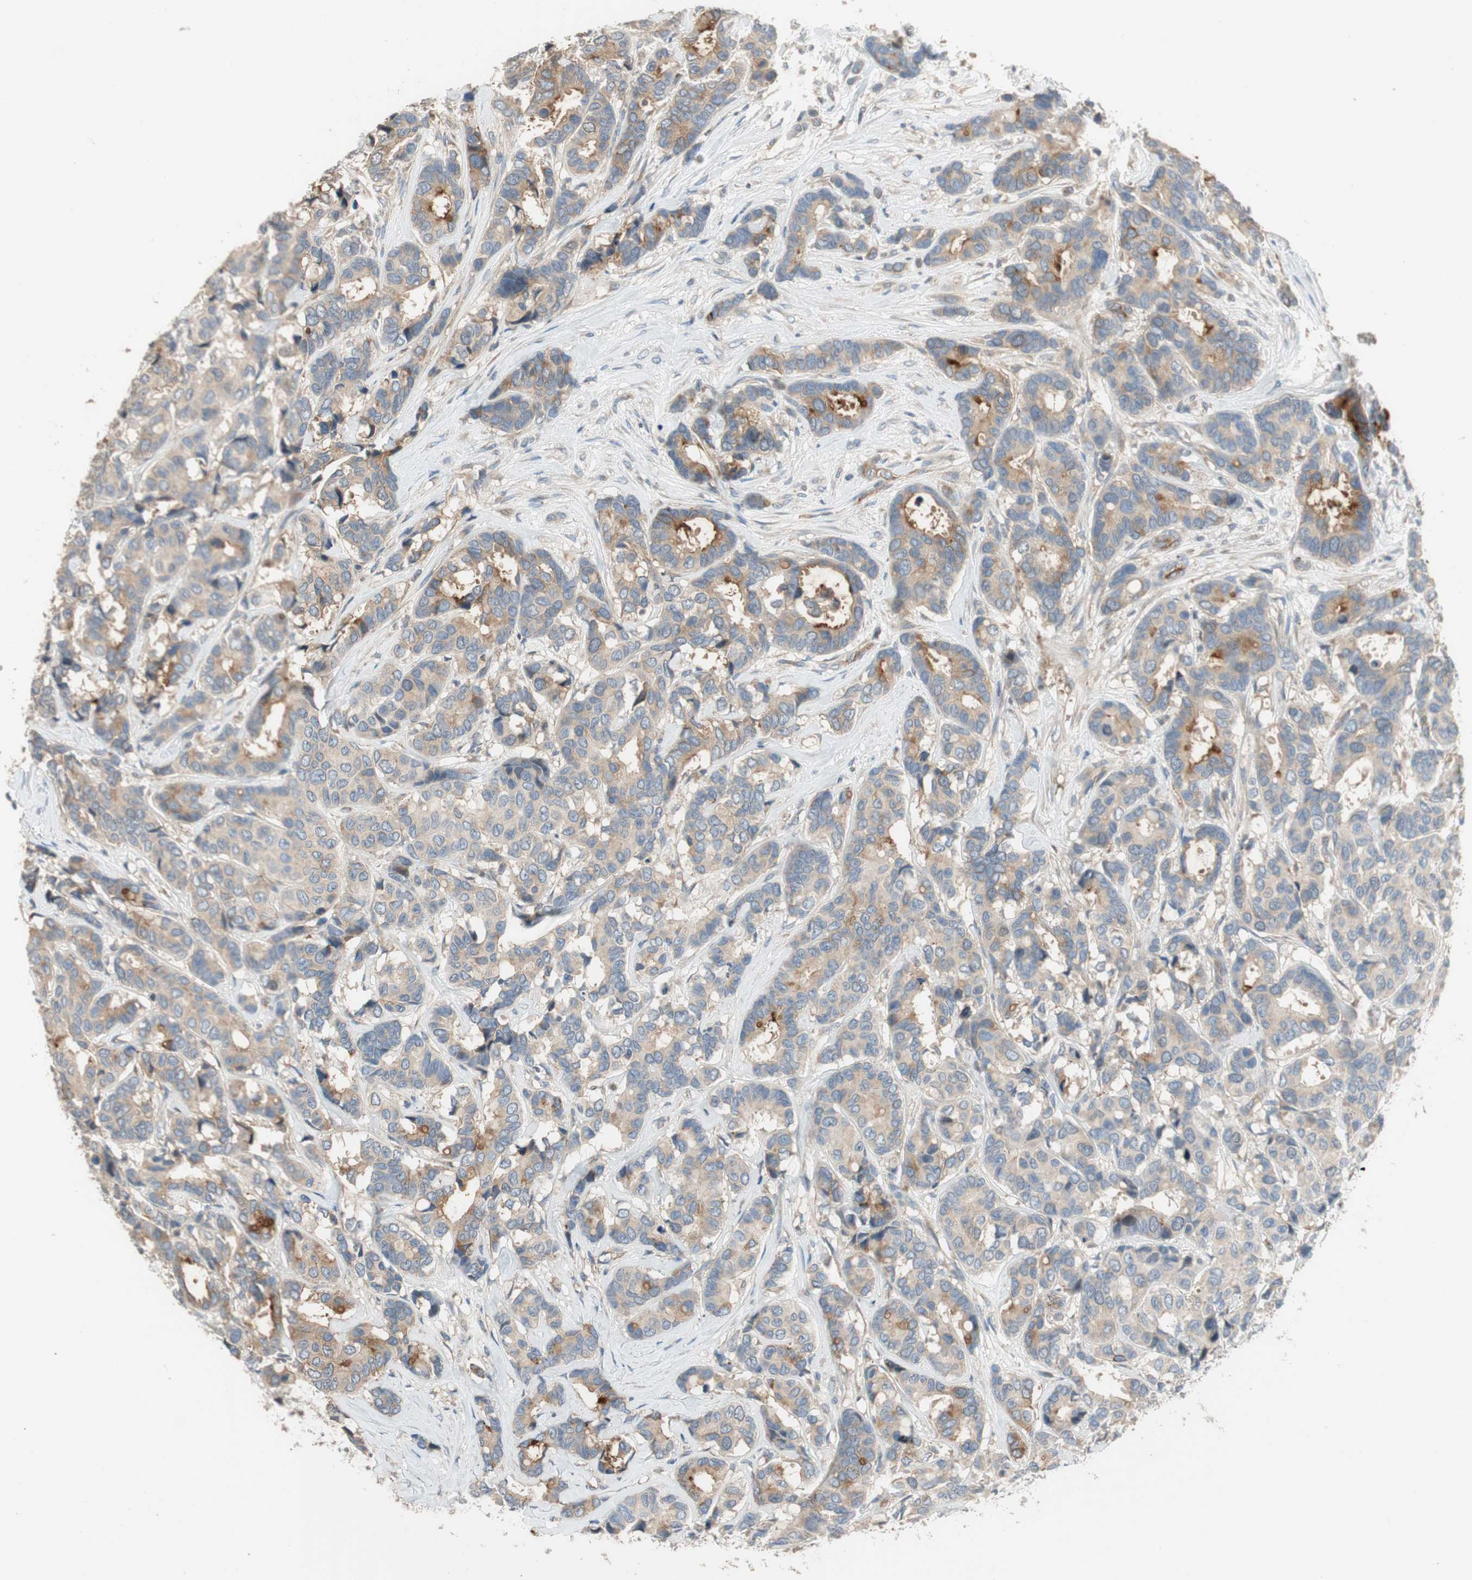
{"staining": {"intensity": "weak", "quantity": ">75%", "location": "cytoplasmic/membranous"}, "tissue": "breast cancer", "cell_type": "Tumor cells", "image_type": "cancer", "snomed": [{"axis": "morphology", "description": "Duct carcinoma"}, {"axis": "topography", "description": "Breast"}], "caption": "Immunohistochemistry of human breast cancer (invasive ductal carcinoma) reveals low levels of weak cytoplasmic/membranous expression in approximately >75% of tumor cells.", "gene": "ALPL", "patient": {"sex": "female", "age": 87}}